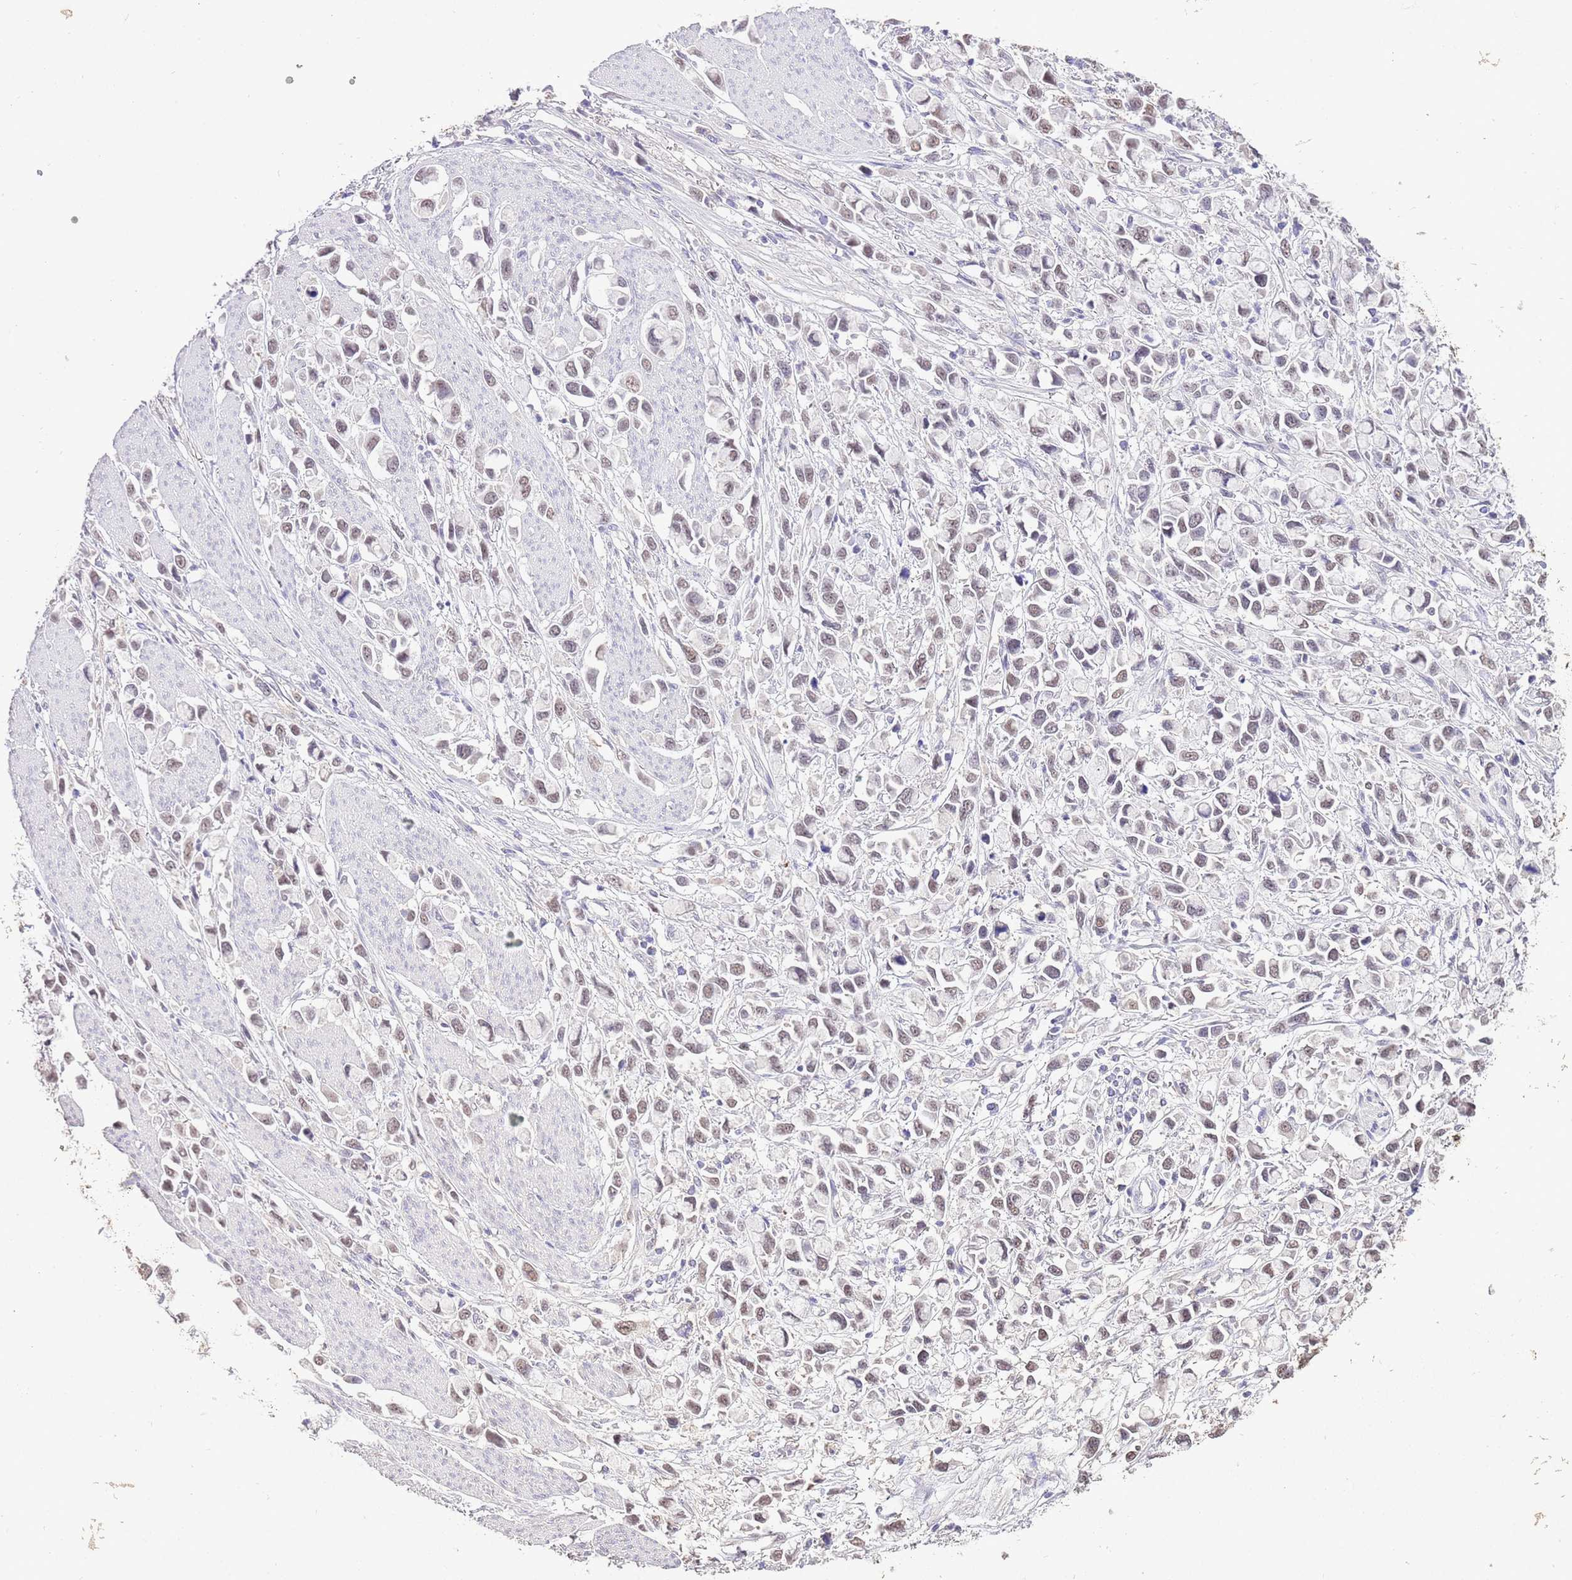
{"staining": {"intensity": "moderate", "quantity": ">75%", "location": "nuclear"}, "tissue": "stomach cancer", "cell_type": "Tumor cells", "image_type": "cancer", "snomed": [{"axis": "morphology", "description": "Adenocarcinoma, NOS"}, {"axis": "topography", "description": "Stomach"}], "caption": "Stomach cancer tissue displays moderate nuclear positivity in approximately >75% of tumor cells", "gene": "IZUMO4", "patient": {"sex": "female", "age": 81}}